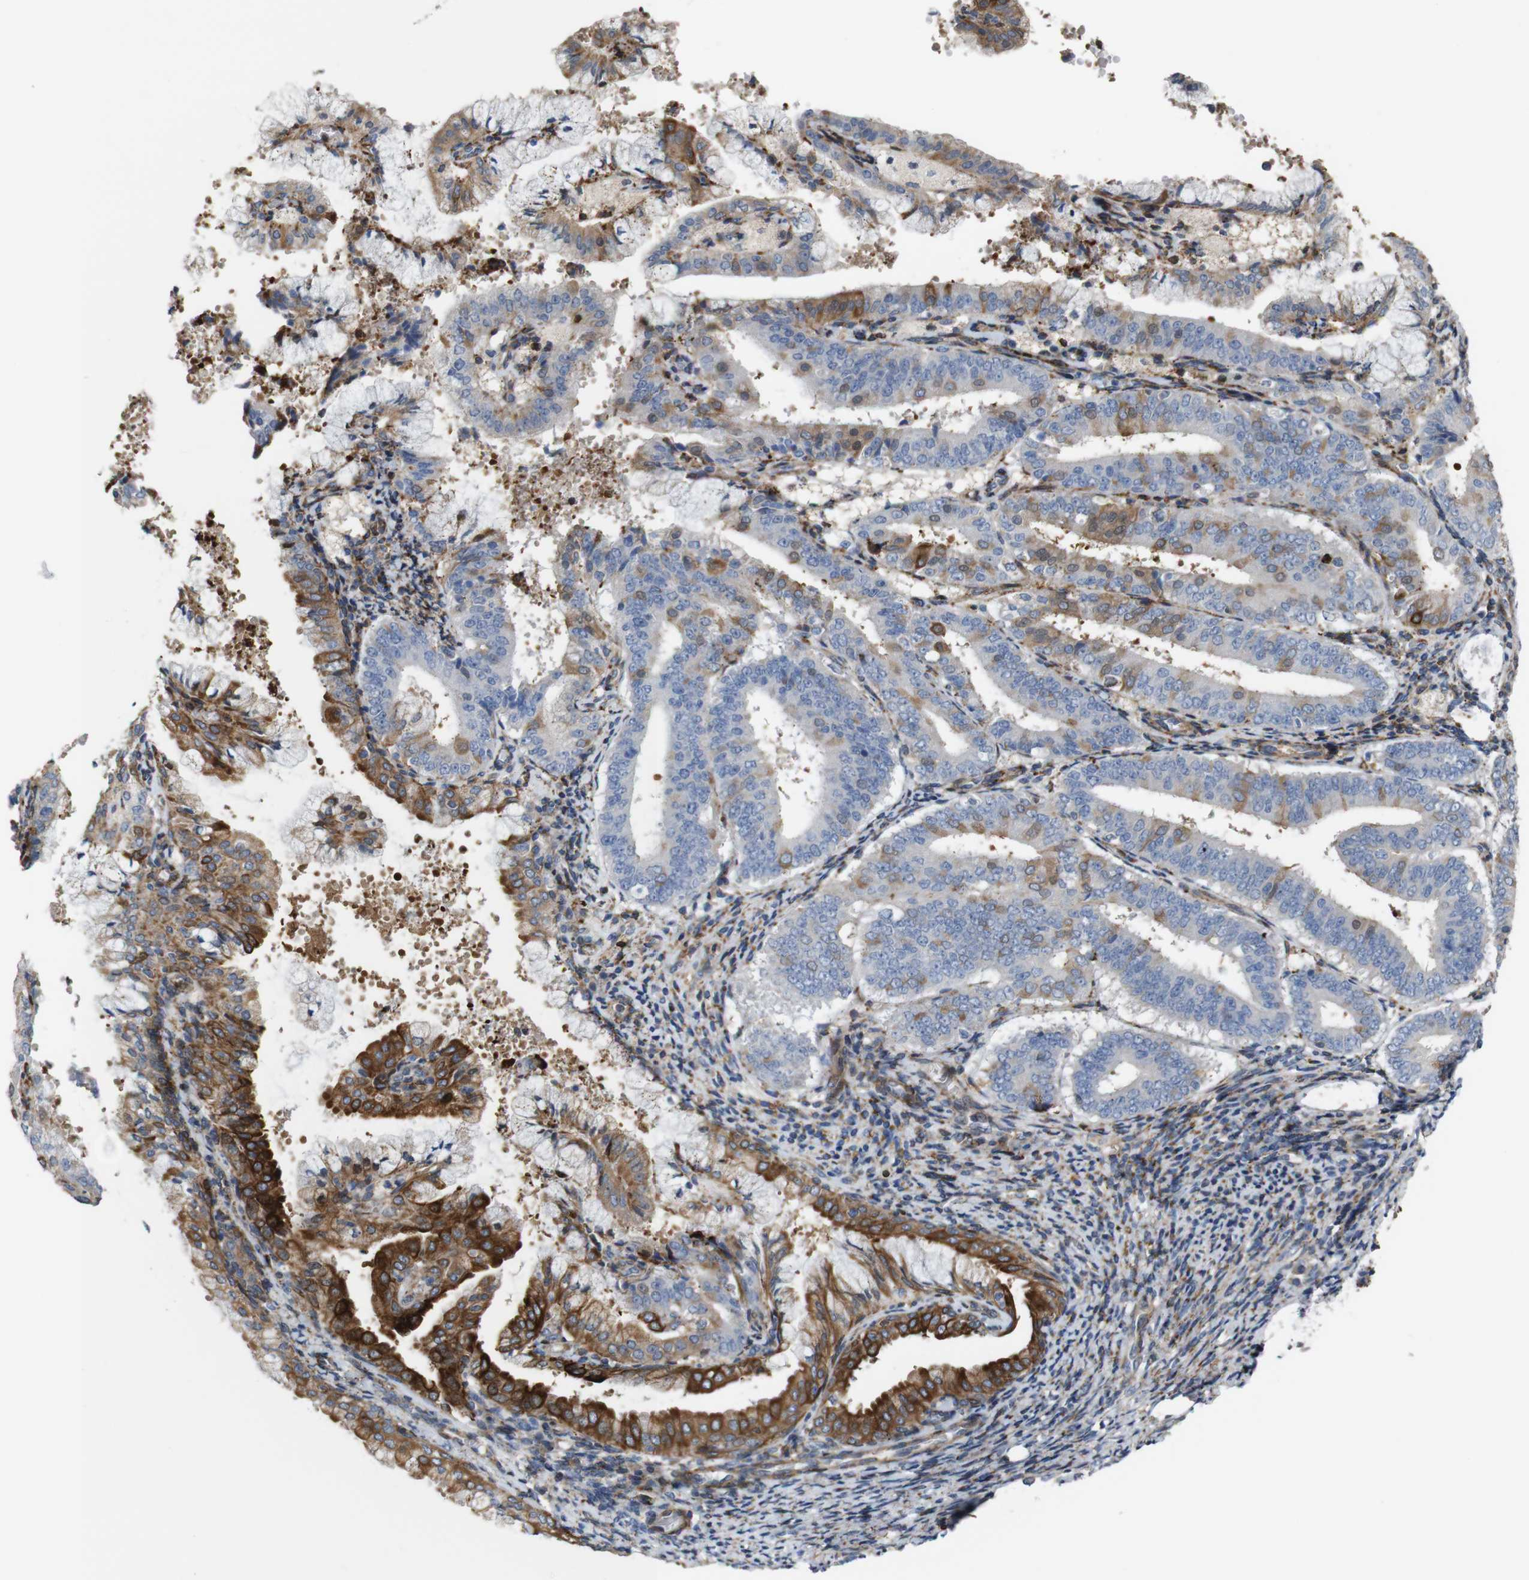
{"staining": {"intensity": "strong", "quantity": "<25%", "location": "cytoplasmic/membranous"}, "tissue": "endometrial cancer", "cell_type": "Tumor cells", "image_type": "cancer", "snomed": [{"axis": "morphology", "description": "Adenocarcinoma, NOS"}, {"axis": "topography", "description": "Endometrium"}], "caption": "Immunohistochemical staining of human adenocarcinoma (endometrial) demonstrates medium levels of strong cytoplasmic/membranous positivity in approximately <25% of tumor cells. (DAB IHC, brown staining for protein, blue staining for nuclei).", "gene": "PCOLCE2", "patient": {"sex": "female", "age": 63}}